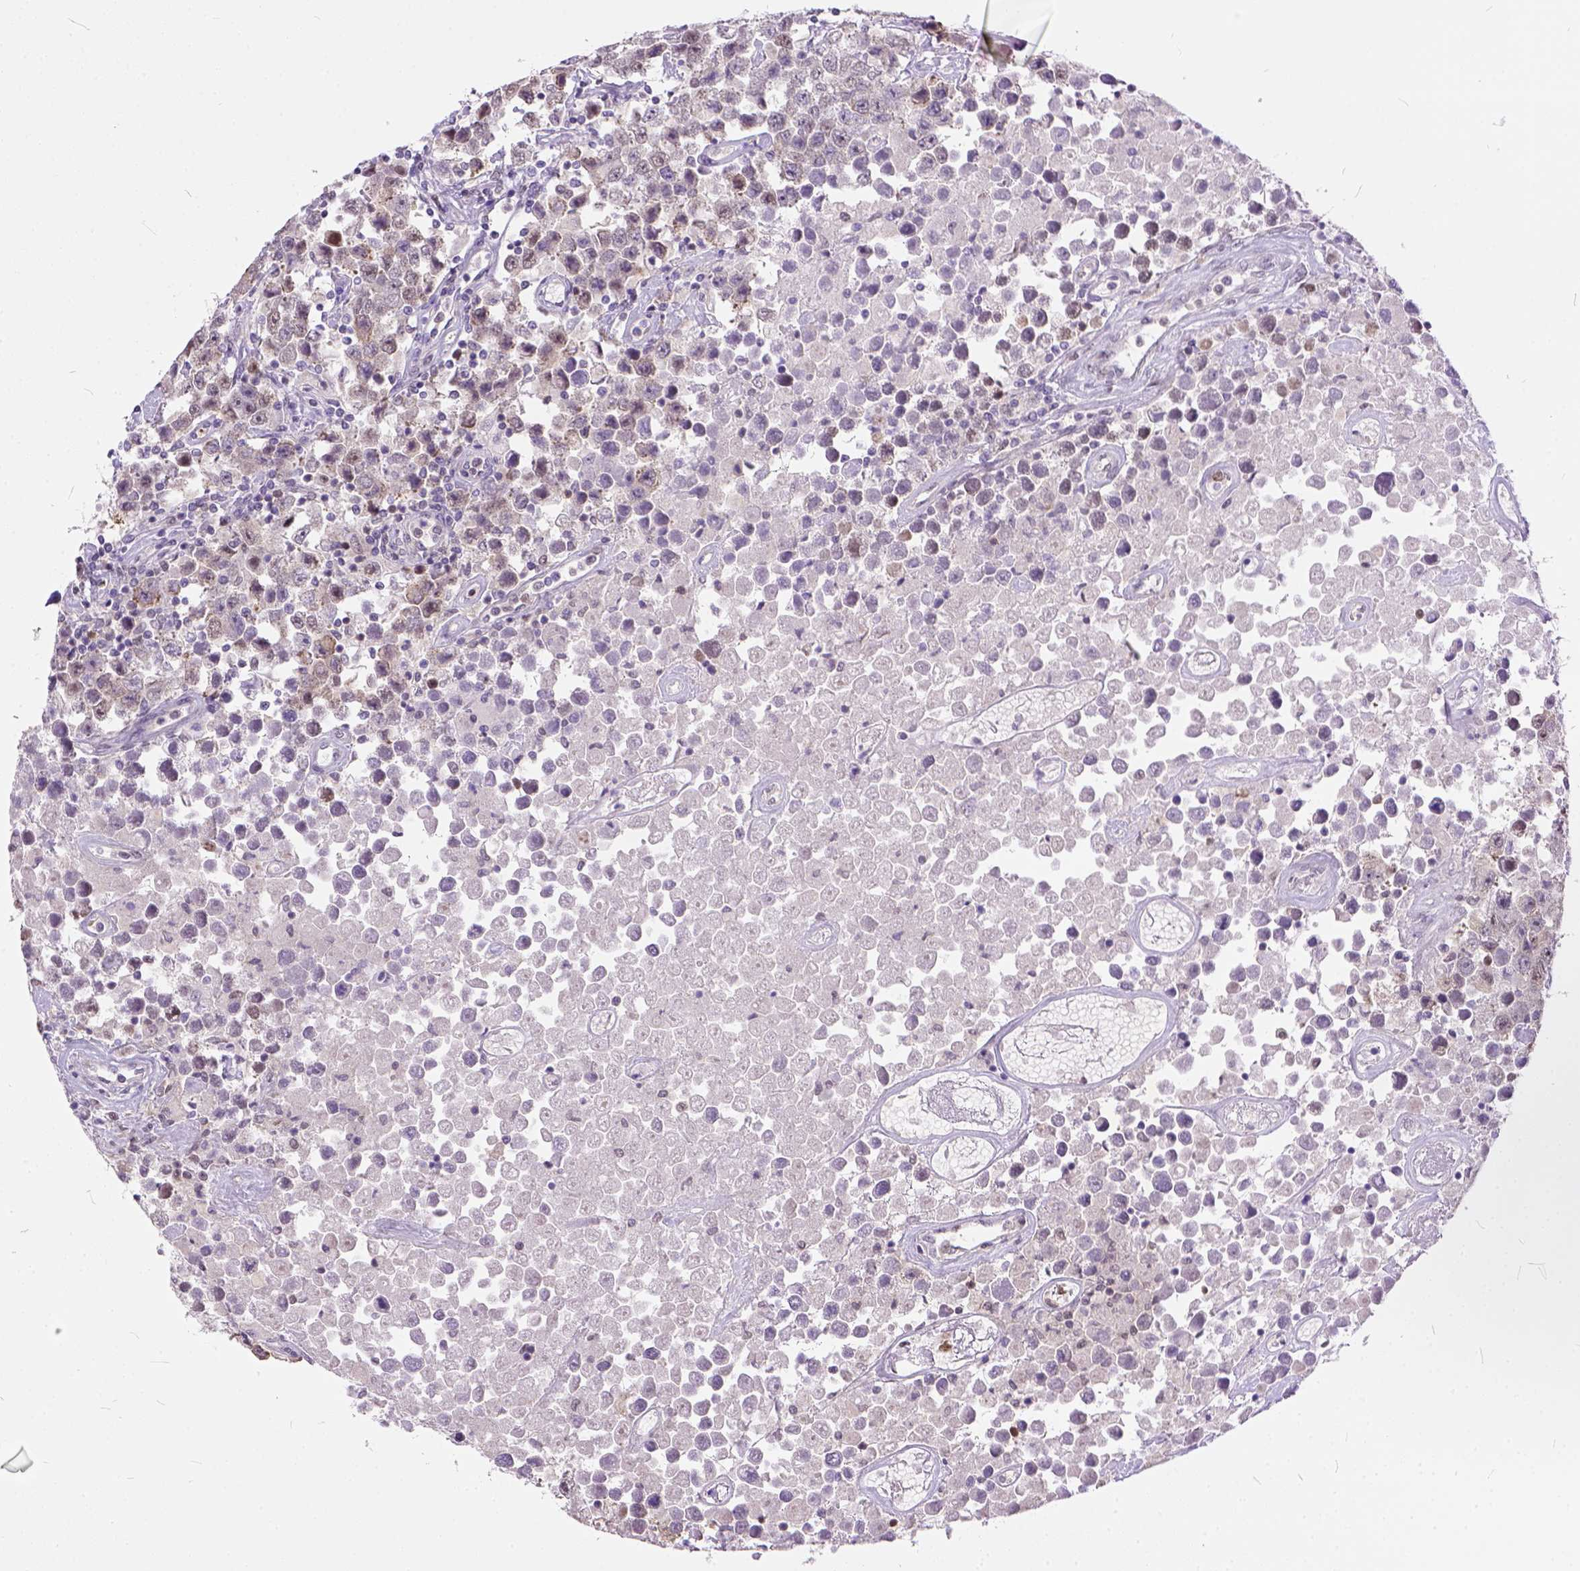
{"staining": {"intensity": "weak", "quantity": "25%-75%", "location": "nuclear"}, "tissue": "testis cancer", "cell_type": "Tumor cells", "image_type": "cancer", "snomed": [{"axis": "morphology", "description": "Seminoma, NOS"}, {"axis": "topography", "description": "Testis"}], "caption": "Immunohistochemical staining of seminoma (testis) exhibits low levels of weak nuclear staining in about 25%-75% of tumor cells.", "gene": "ERCC1", "patient": {"sex": "male", "age": 52}}